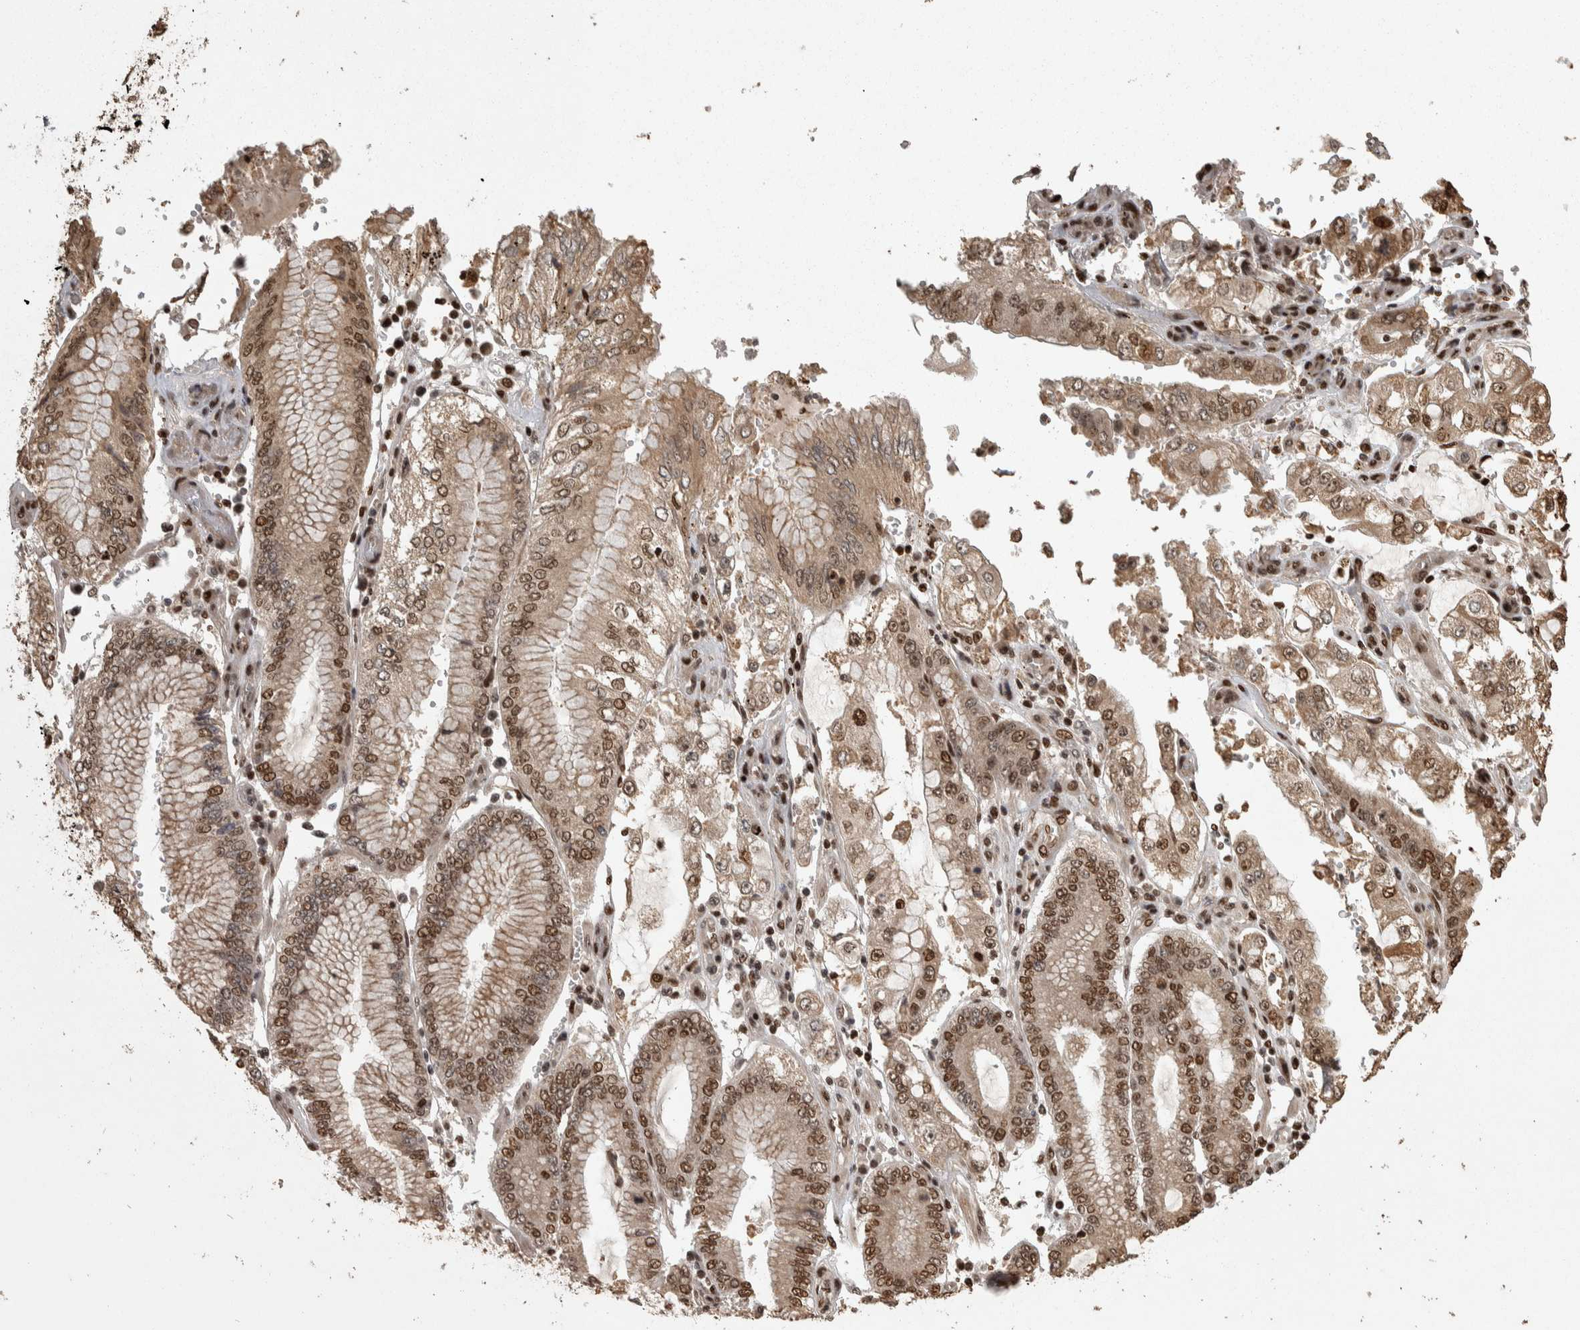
{"staining": {"intensity": "strong", "quantity": "25%-75%", "location": "nuclear"}, "tissue": "stomach cancer", "cell_type": "Tumor cells", "image_type": "cancer", "snomed": [{"axis": "morphology", "description": "Adenocarcinoma, NOS"}, {"axis": "topography", "description": "Stomach"}], "caption": "DAB (3,3'-diaminobenzidine) immunohistochemical staining of human stomach cancer reveals strong nuclear protein staining in approximately 25%-75% of tumor cells.", "gene": "ZFHX4", "patient": {"sex": "male", "age": 76}}